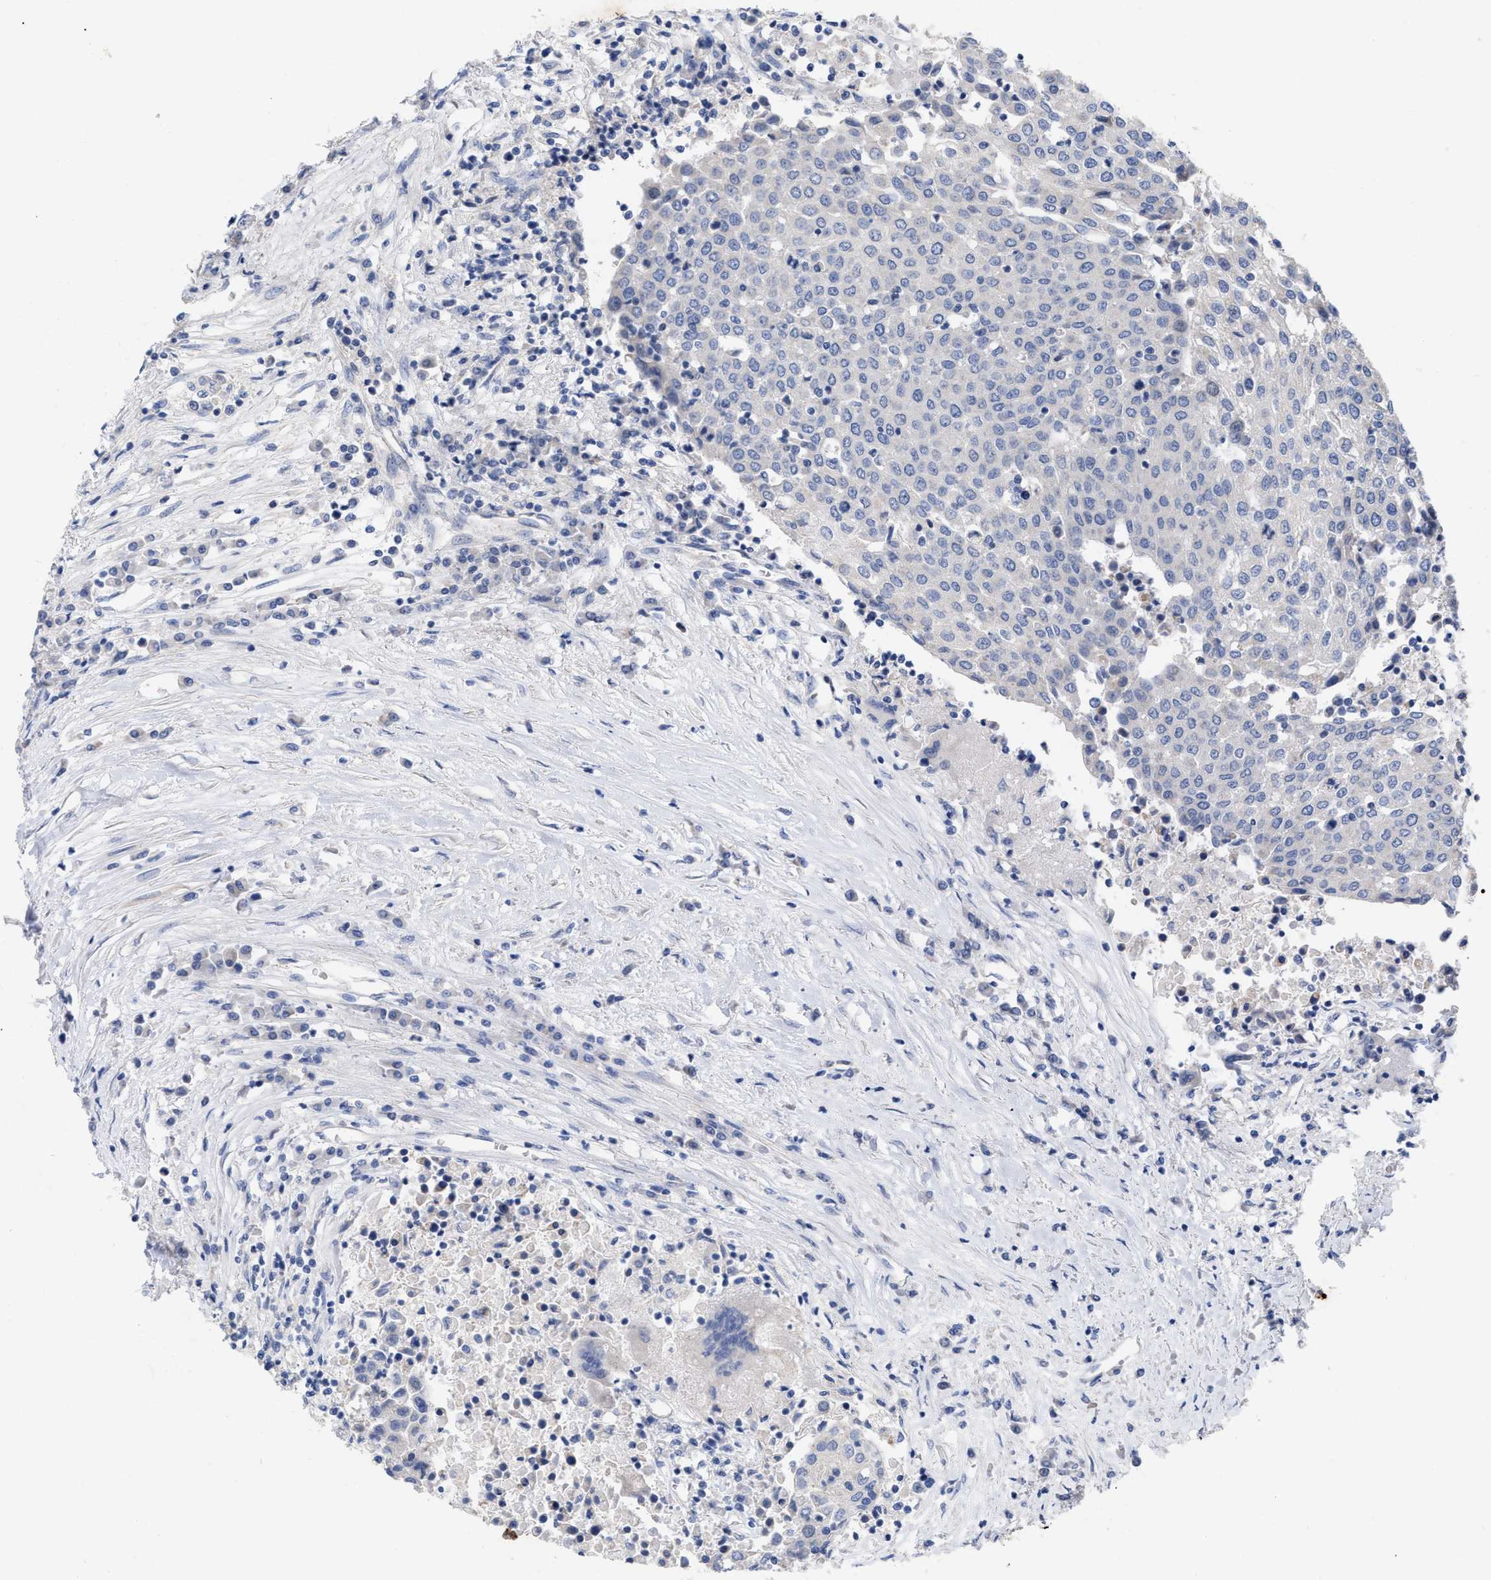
{"staining": {"intensity": "negative", "quantity": "none", "location": "none"}, "tissue": "urothelial cancer", "cell_type": "Tumor cells", "image_type": "cancer", "snomed": [{"axis": "morphology", "description": "Urothelial carcinoma, High grade"}, {"axis": "topography", "description": "Urinary bladder"}], "caption": "DAB (3,3'-diaminobenzidine) immunohistochemical staining of high-grade urothelial carcinoma demonstrates no significant positivity in tumor cells.", "gene": "VIP", "patient": {"sex": "female", "age": 85}}